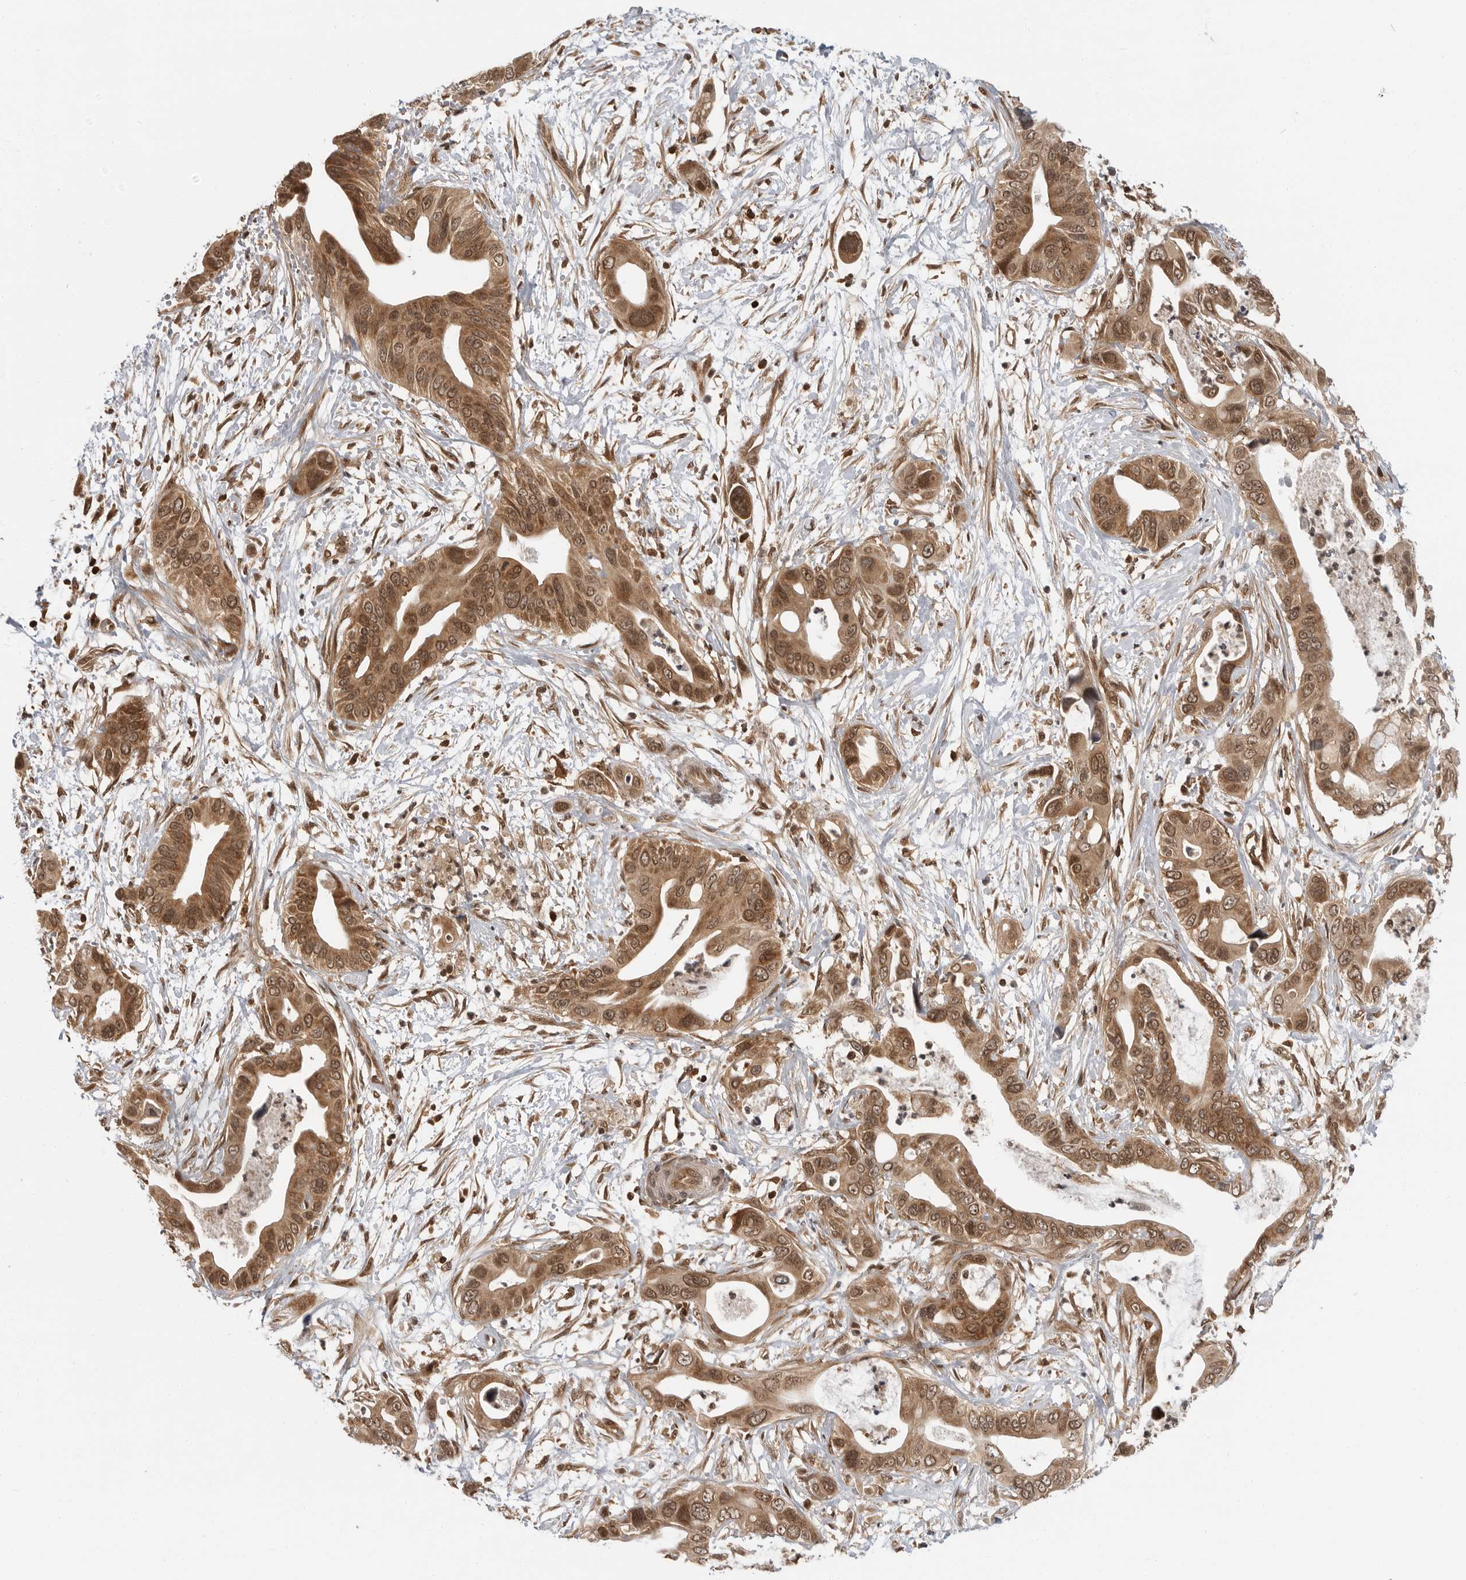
{"staining": {"intensity": "moderate", "quantity": ">75%", "location": "cytoplasmic/membranous,nuclear"}, "tissue": "pancreatic cancer", "cell_type": "Tumor cells", "image_type": "cancer", "snomed": [{"axis": "morphology", "description": "Adenocarcinoma, NOS"}, {"axis": "topography", "description": "Pancreas"}], "caption": "The immunohistochemical stain highlights moderate cytoplasmic/membranous and nuclear staining in tumor cells of adenocarcinoma (pancreatic) tissue. (Brightfield microscopy of DAB IHC at high magnification).", "gene": "SZRD1", "patient": {"sex": "male", "age": 66}}